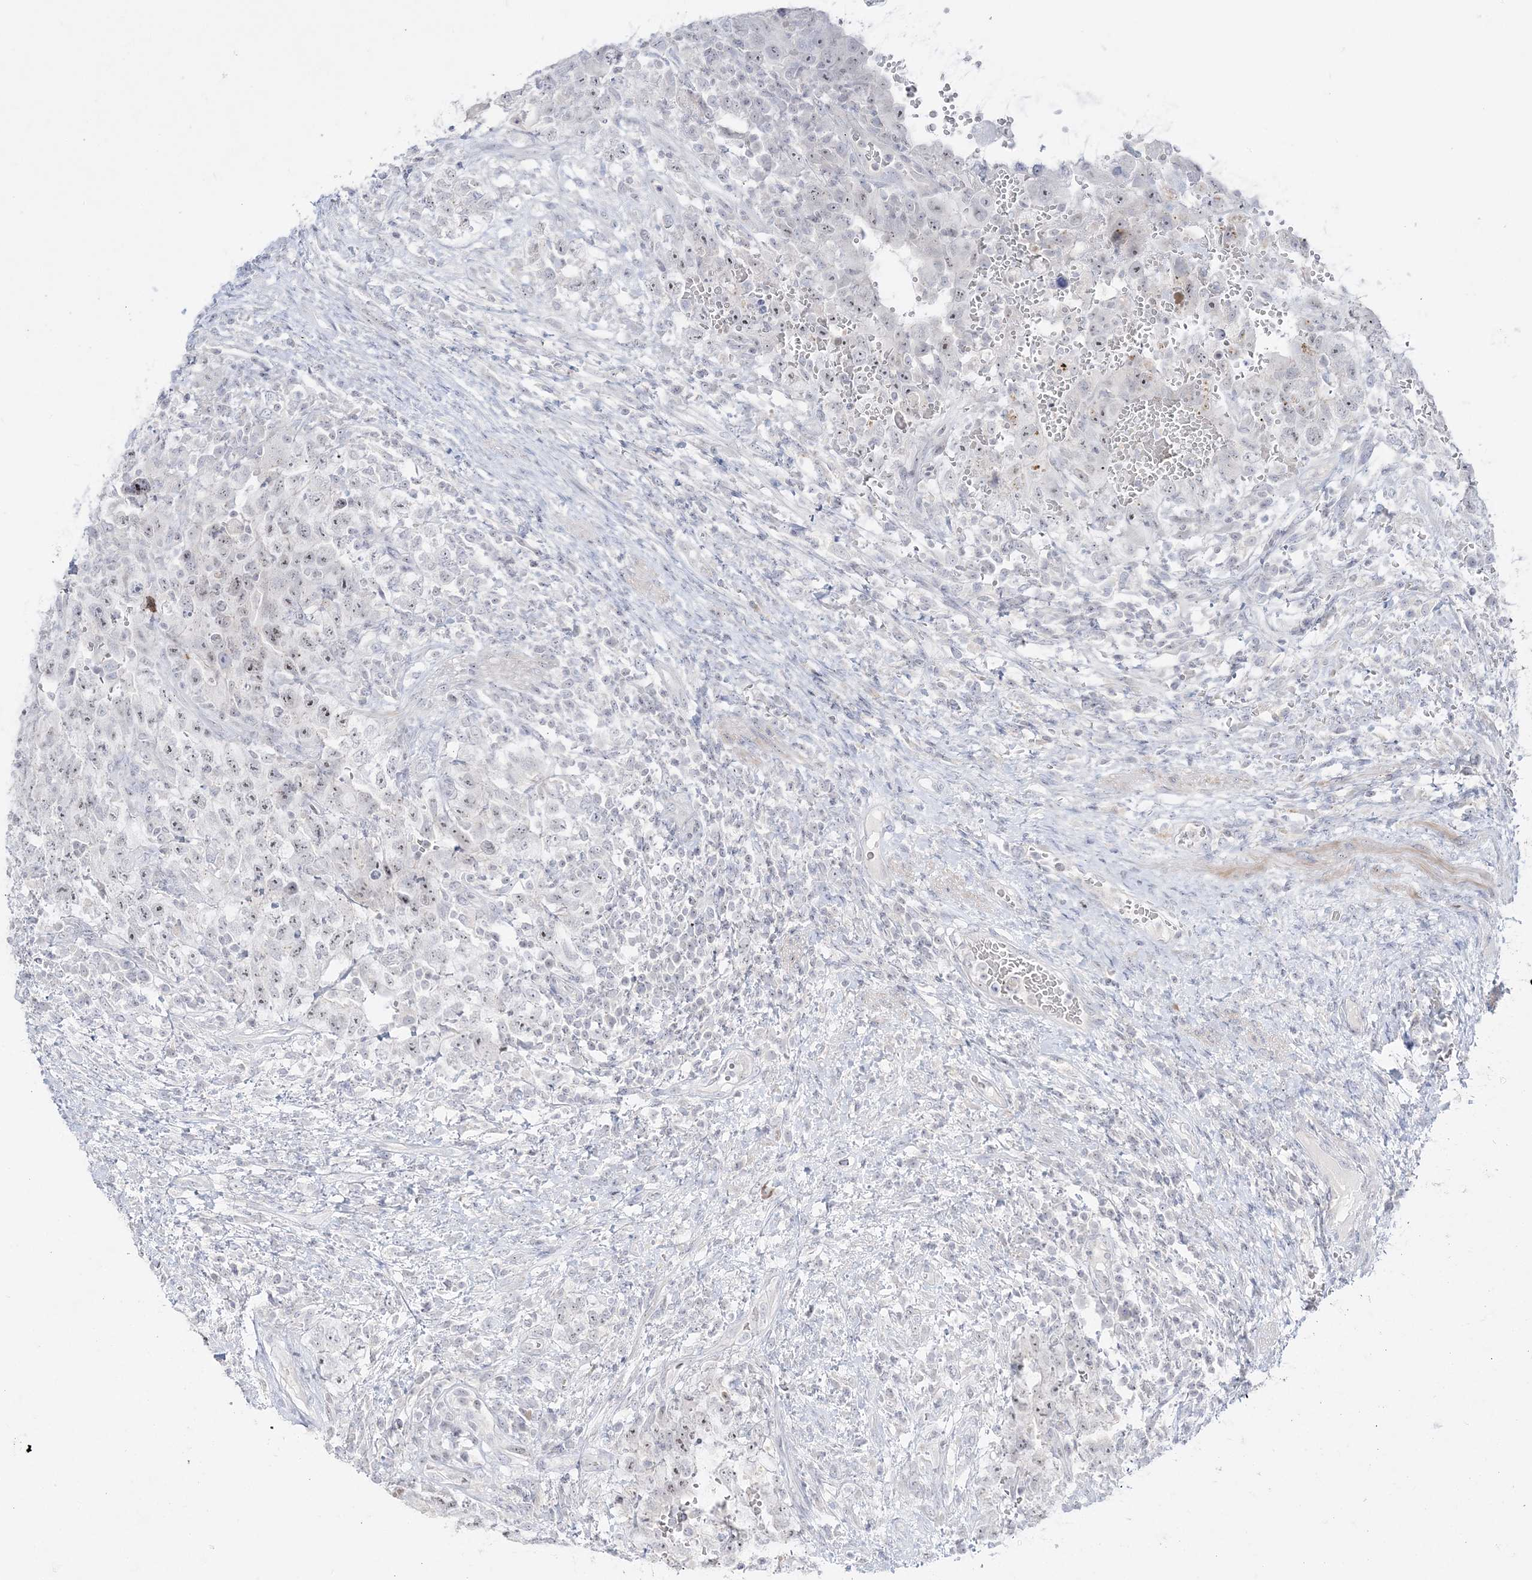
{"staining": {"intensity": "moderate", "quantity": "<25%", "location": "nuclear"}, "tissue": "testis cancer", "cell_type": "Tumor cells", "image_type": "cancer", "snomed": [{"axis": "morphology", "description": "Carcinoma, Embryonal, NOS"}, {"axis": "topography", "description": "Testis"}], "caption": "Immunohistochemical staining of human testis embryonal carcinoma shows low levels of moderate nuclear staining in about <25% of tumor cells.", "gene": "SH3BP4", "patient": {"sex": "male", "age": 26}}